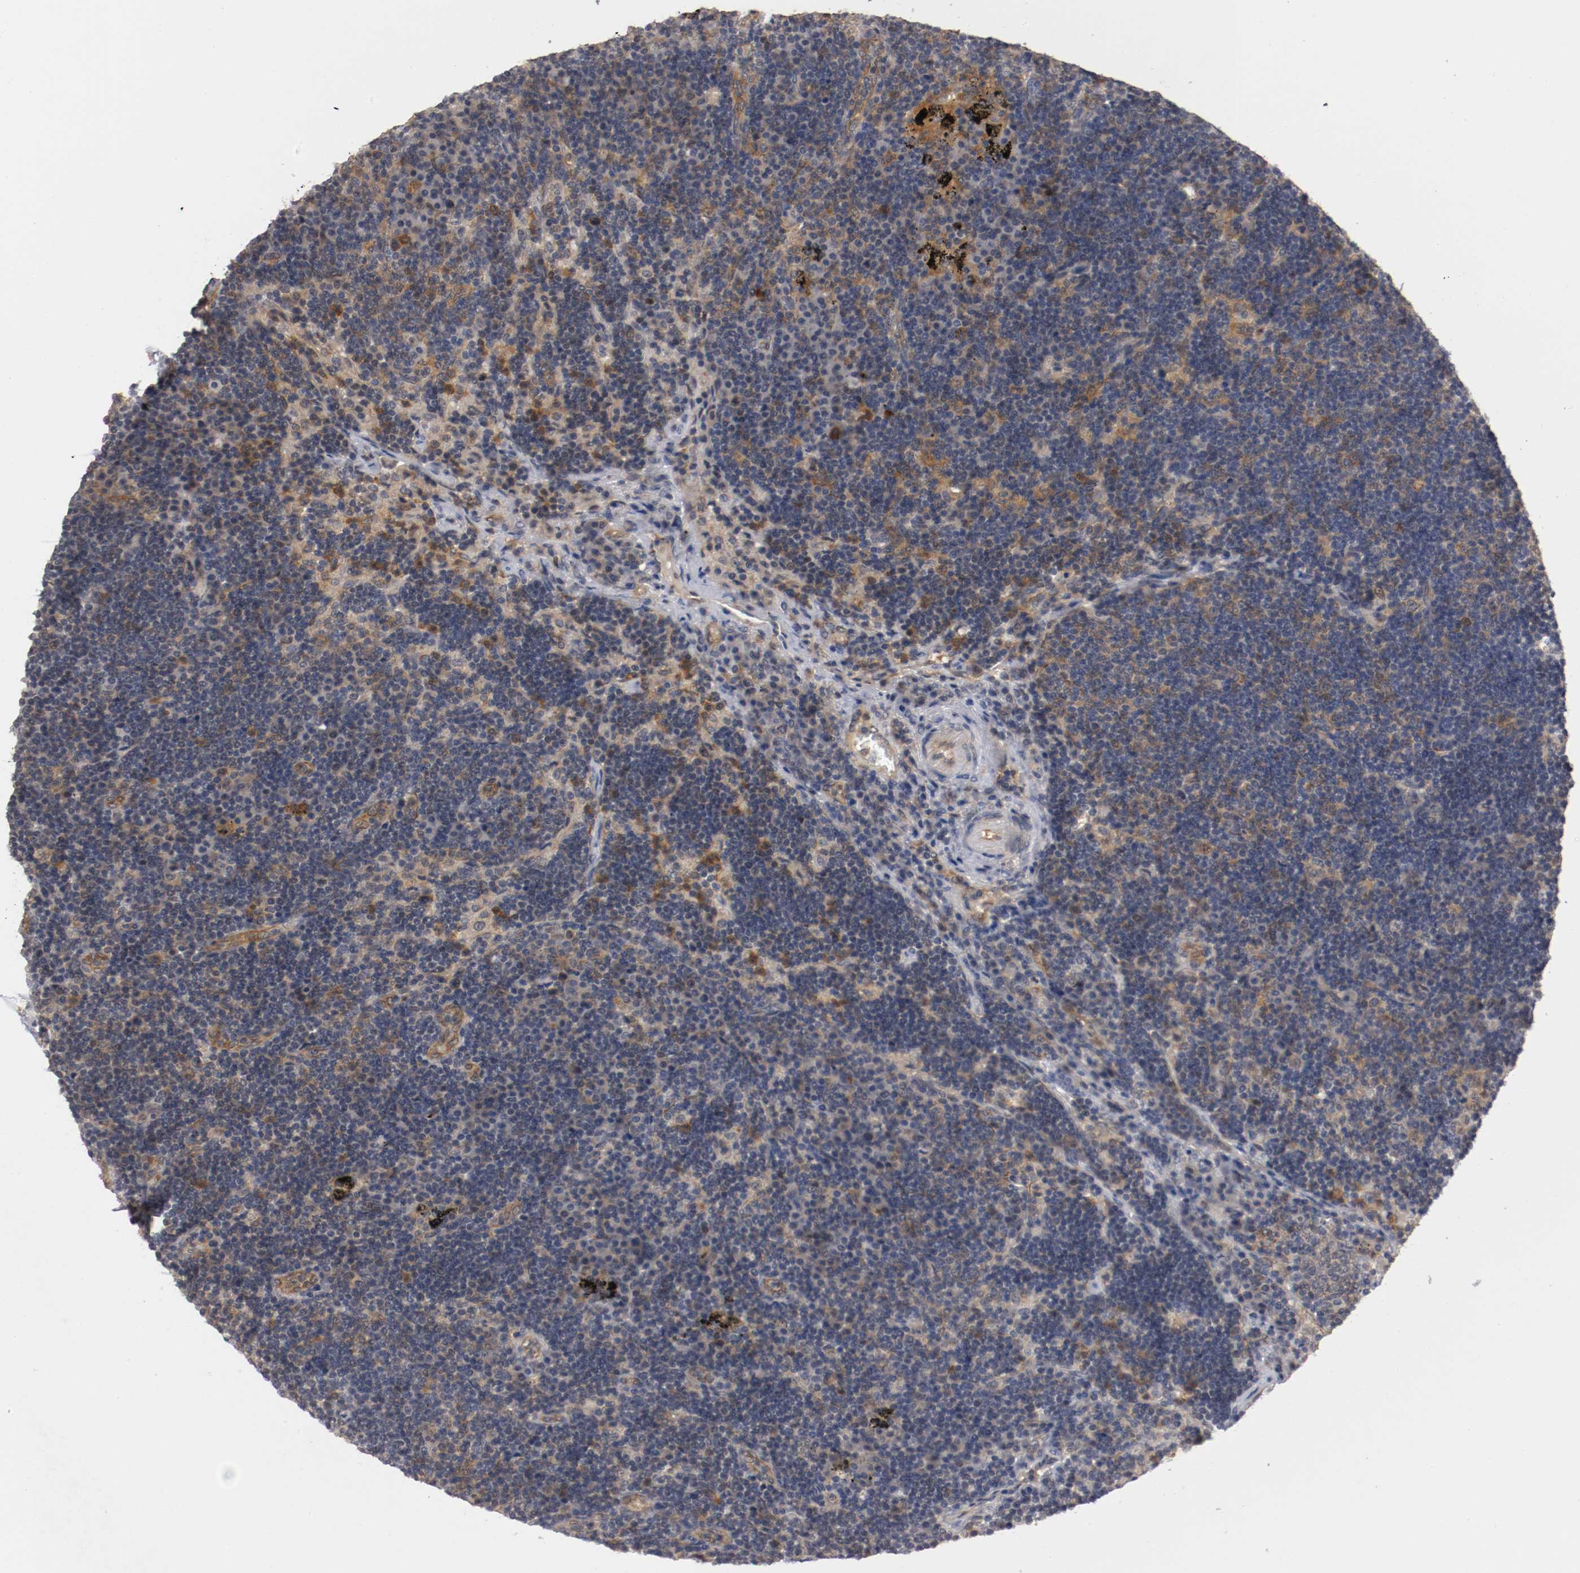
{"staining": {"intensity": "weak", "quantity": ">75%", "location": "cytoplasmic/membranous,nuclear"}, "tissue": "lymph node", "cell_type": "Germinal center cells", "image_type": "normal", "snomed": [{"axis": "morphology", "description": "Normal tissue, NOS"}, {"axis": "morphology", "description": "Squamous cell carcinoma, metastatic, NOS"}, {"axis": "topography", "description": "Lymph node"}], "caption": "Unremarkable lymph node demonstrates weak cytoplasmic/membranous,nuclear staining in about >75% of germinal center cells.", "gene": "RBM23", "patient": {"sex": "female", "age": 53}}